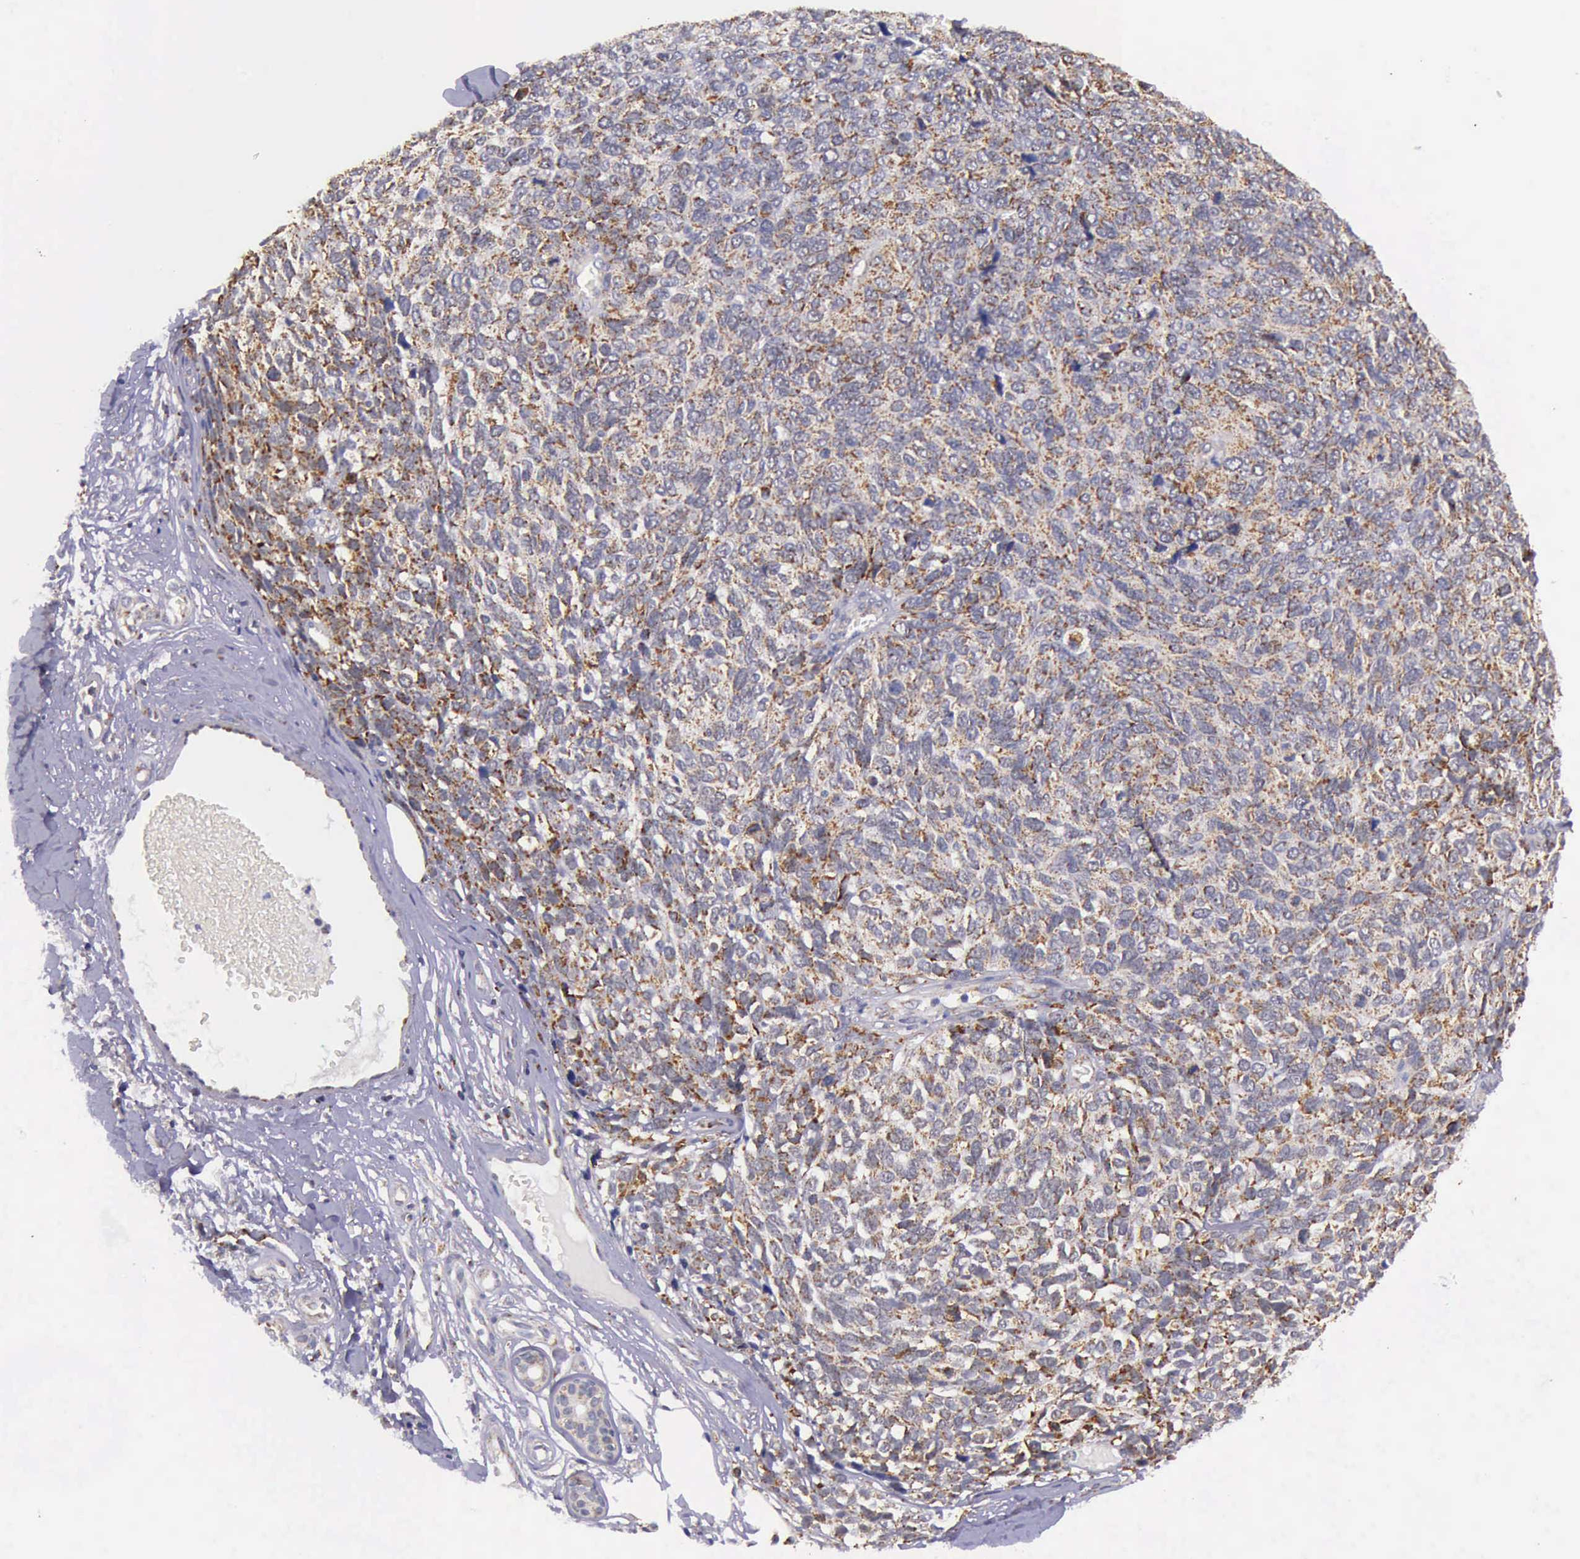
{"staining": {"intensity": "moderate", "quantity": ">75%", "location": "cytoplasmic/membranous"}, "tissue": "melanoma", "cell_type": "Tumor cells", "image_type": "cancer", "snomed": [{"axis": "morphology", "description": "Malignant melanoma, NOS"}, {"axis": "topography", "description": "Skin"}], "caption": "Moderate cytoplasmic/membranous protein positivity is appreciated in approximately >75% of tumor cells in malignant melanoma.", "gene": "TXN2", "patient": {"sex": "female", "age": 85}}